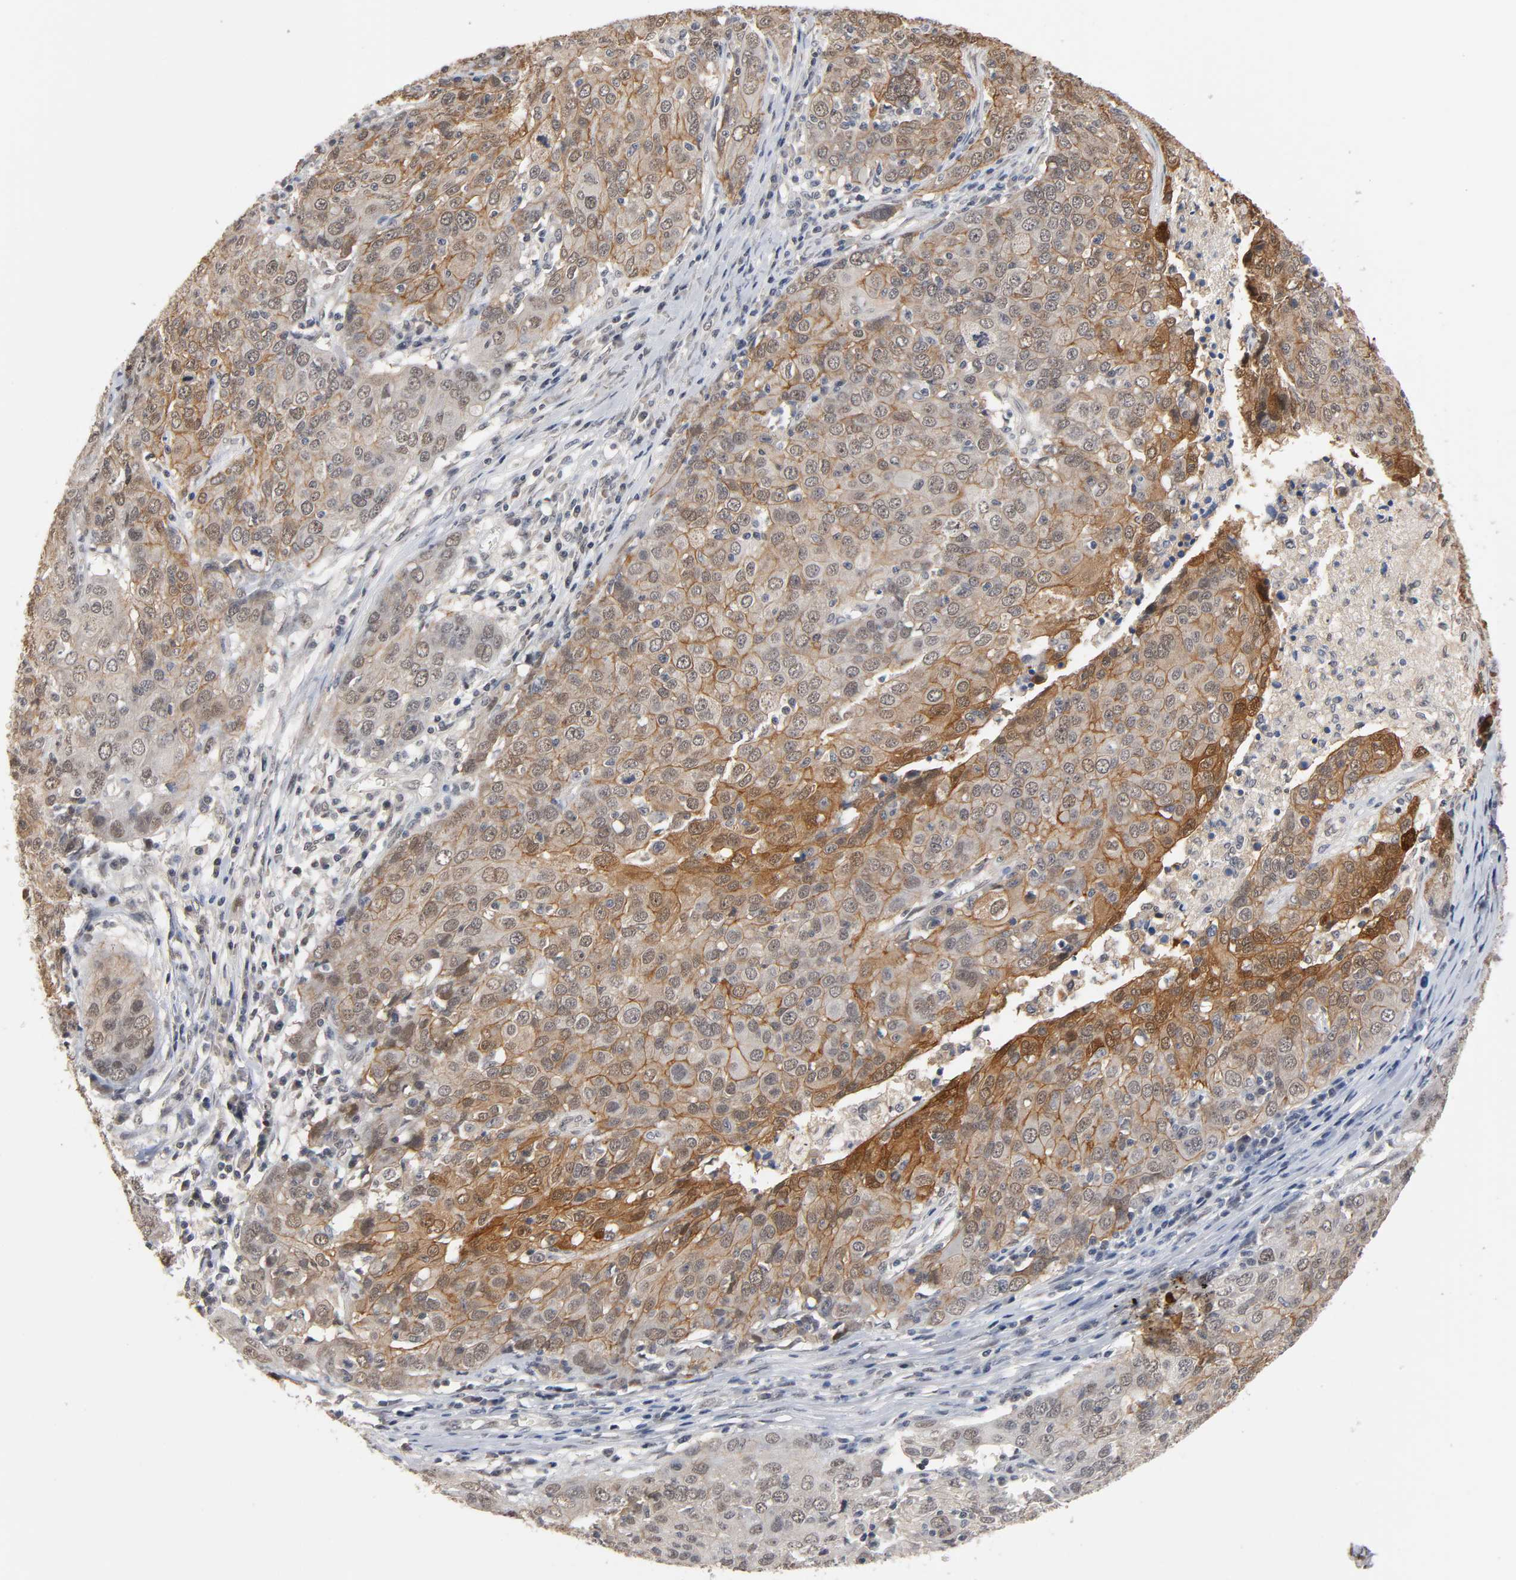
{"staining": {"intensity": "moderate", "quantity": "25%-75%", "location": "cytoplasmic/membranous"}, "tissue": "ovarian cancer", "cell_type": "Tumor cells", "image_type": "cancer", "snomed": [{"axis": "morphology", "description": "Carcinoma, endometroid"}, {"axis": "topography", "description": "Ovary"}], "caption": "Protein expression analysis of human ovarian cancer reveals moderate cytoplasmic/membranous staining in approximately 25%-75% of tumor cells. The staining was performed using DAB, with brown indicating positive protein expression. Nuclei are stained blue with hematoxylin.", "gene": "HTR1E", "patient": {"sex": "female", "age": 50}}